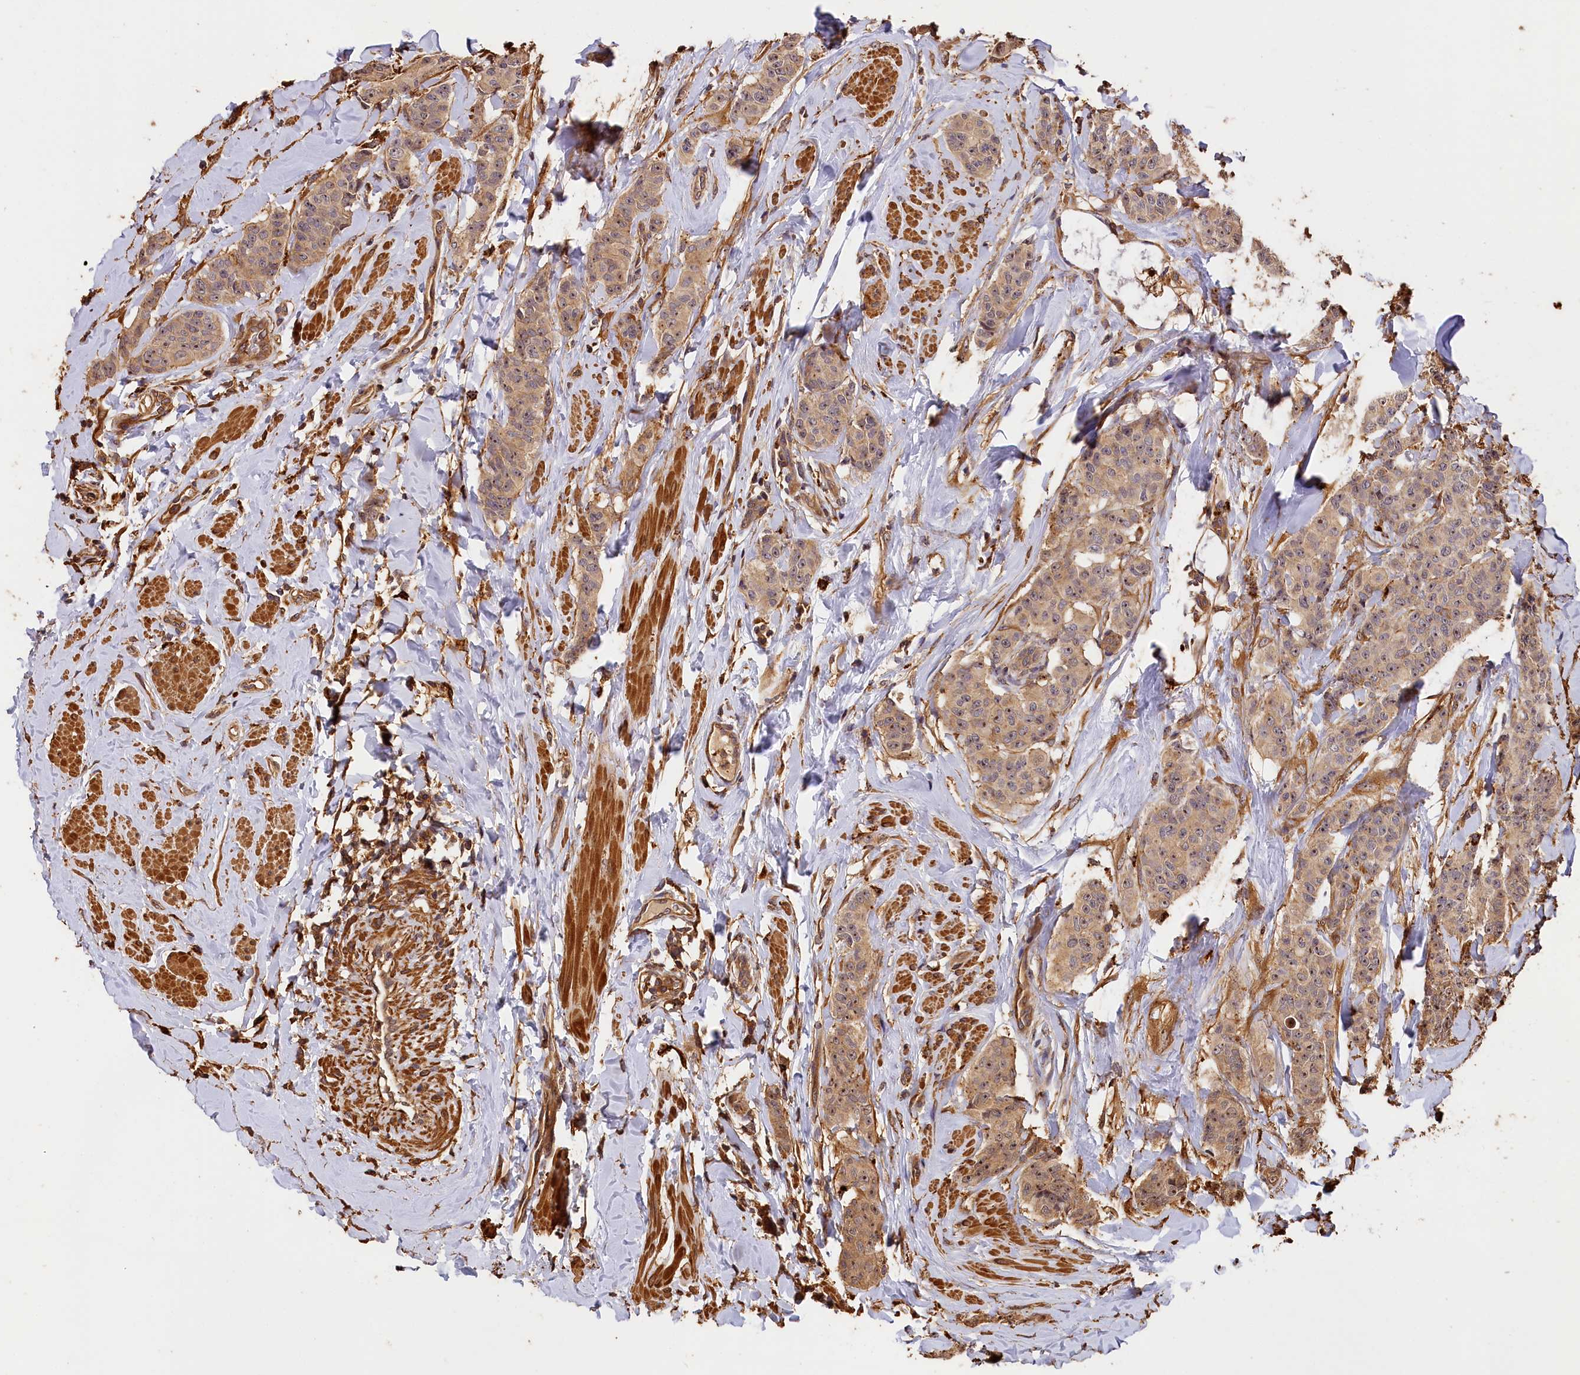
{"staining": {"intensity": "weak", "quantity": ">75%", "location": "cytoplasmic/membranous,nuclear"}, "tissue": "breast cancer", "cell_type": "Tumor cells", "image_type": "cancer", "snomed": [{"axis": "morphology", "description": "Duct carcinoma"}, {"axis": "topography", "description": "Breast"}], "caption": "The image reveals staining of breast cancer (infiltrating ductal carcinoma), revealing weak cytoplasmic/membranous and nuclear protein expression (brown color) within tumor cells. The staining is performed using DAB (3,3'-diaminobenzidine) brown chromogen to label protein expression. The nuclei are counter-stained blue using hematoxylin.", "gene": "MMP15", "patient": {"sex": "female", "age": 40}}